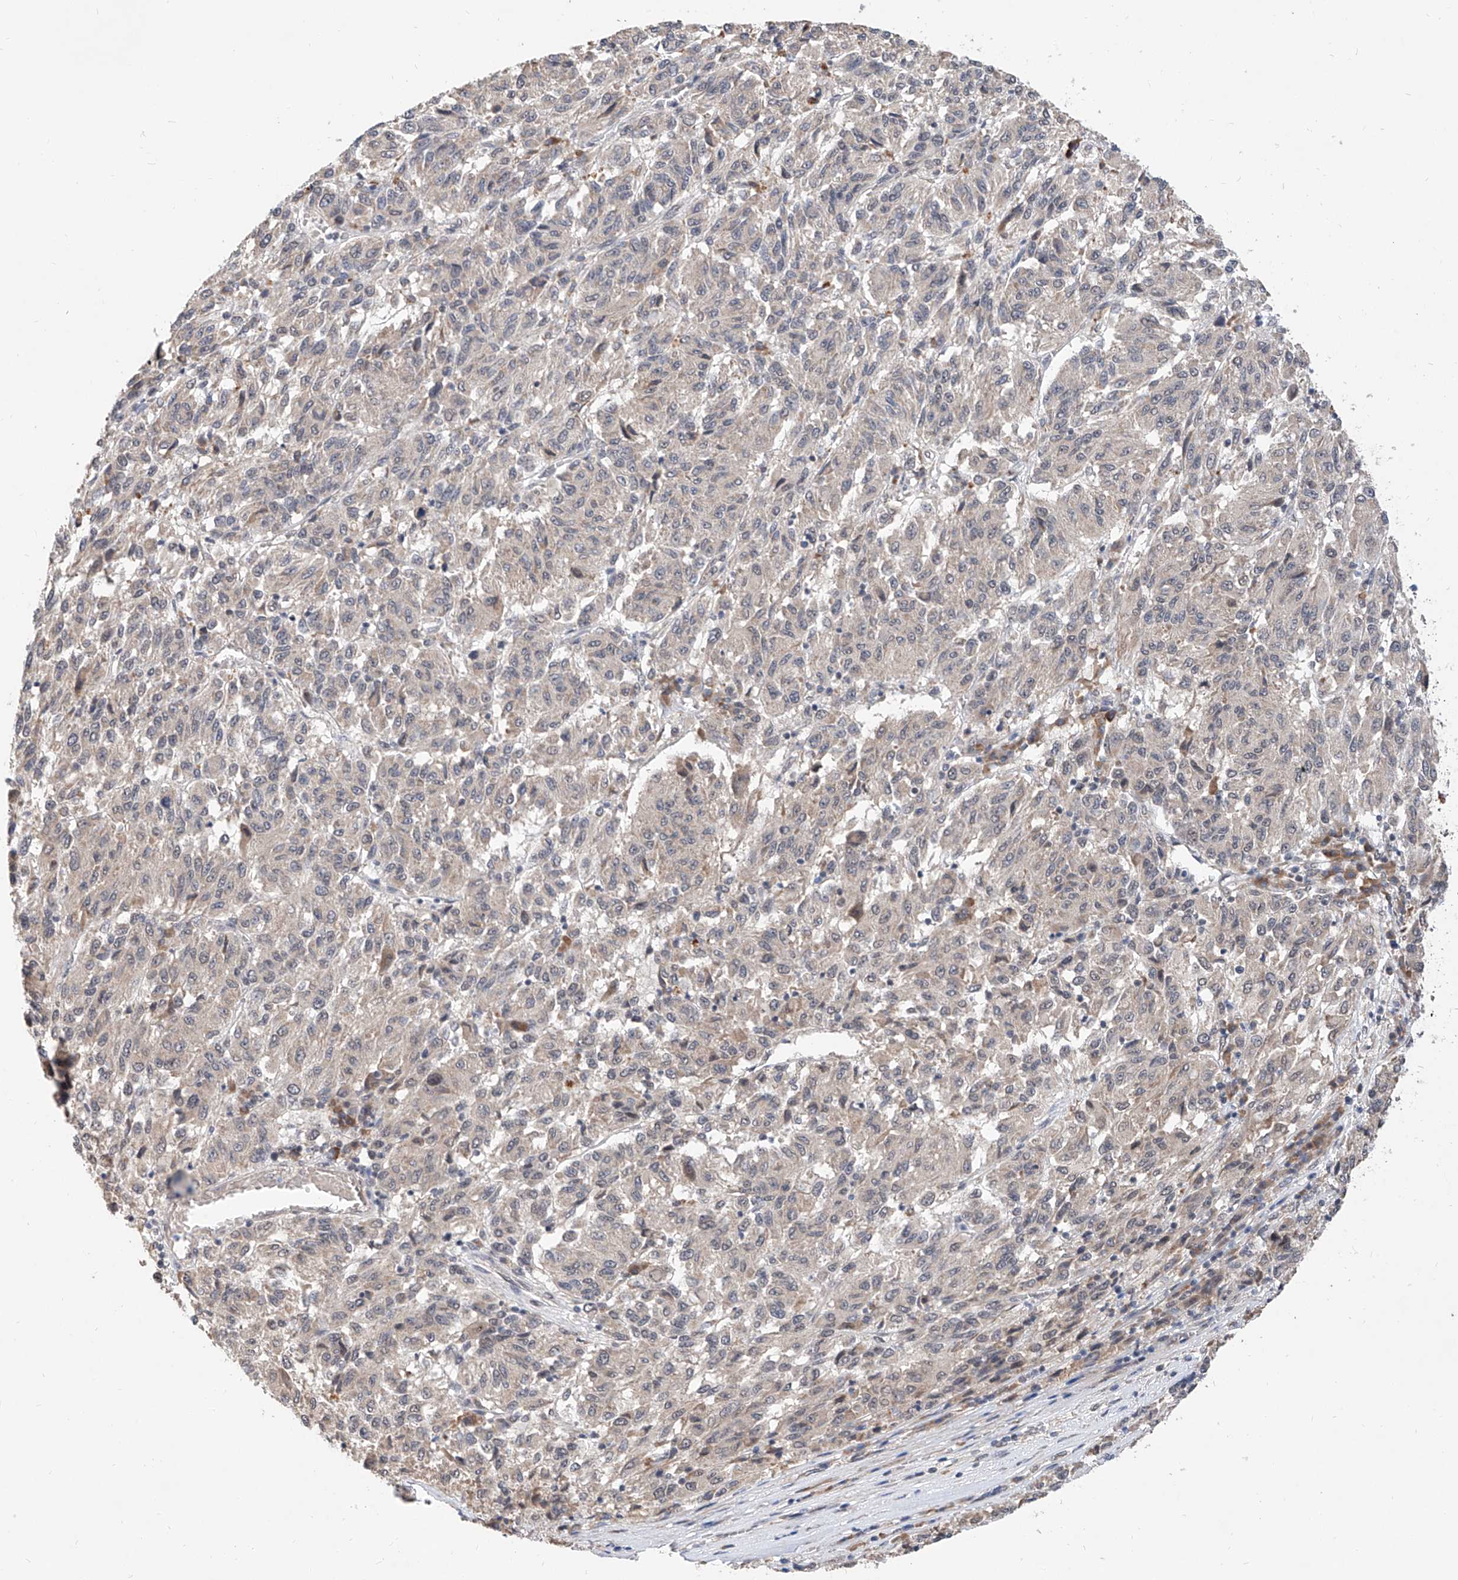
{"staining": {"intensity": "negative", "quantity": "none", "location": "none"}, "tissue": "melanoma", "cell_type": "Tumor cells", "image_type": "cancer", "snomed": [{"axis": "morphology", "description": "Malignant melanoma, Metastatic site"}, {"axis": "topography", "description": "Lung"}], "caption": "Malignant melanoma (metastatic site) was stained to show a protein in brown. There is no significant positivity in tumor cells. (DAB (3,3'-diaminobenzidine) immunohistochemistry (IHC) visualized using brightfield microscopy, high magnification).", "gene": "CARMIL3", "patient": {"sex": "male", "age": 64}}